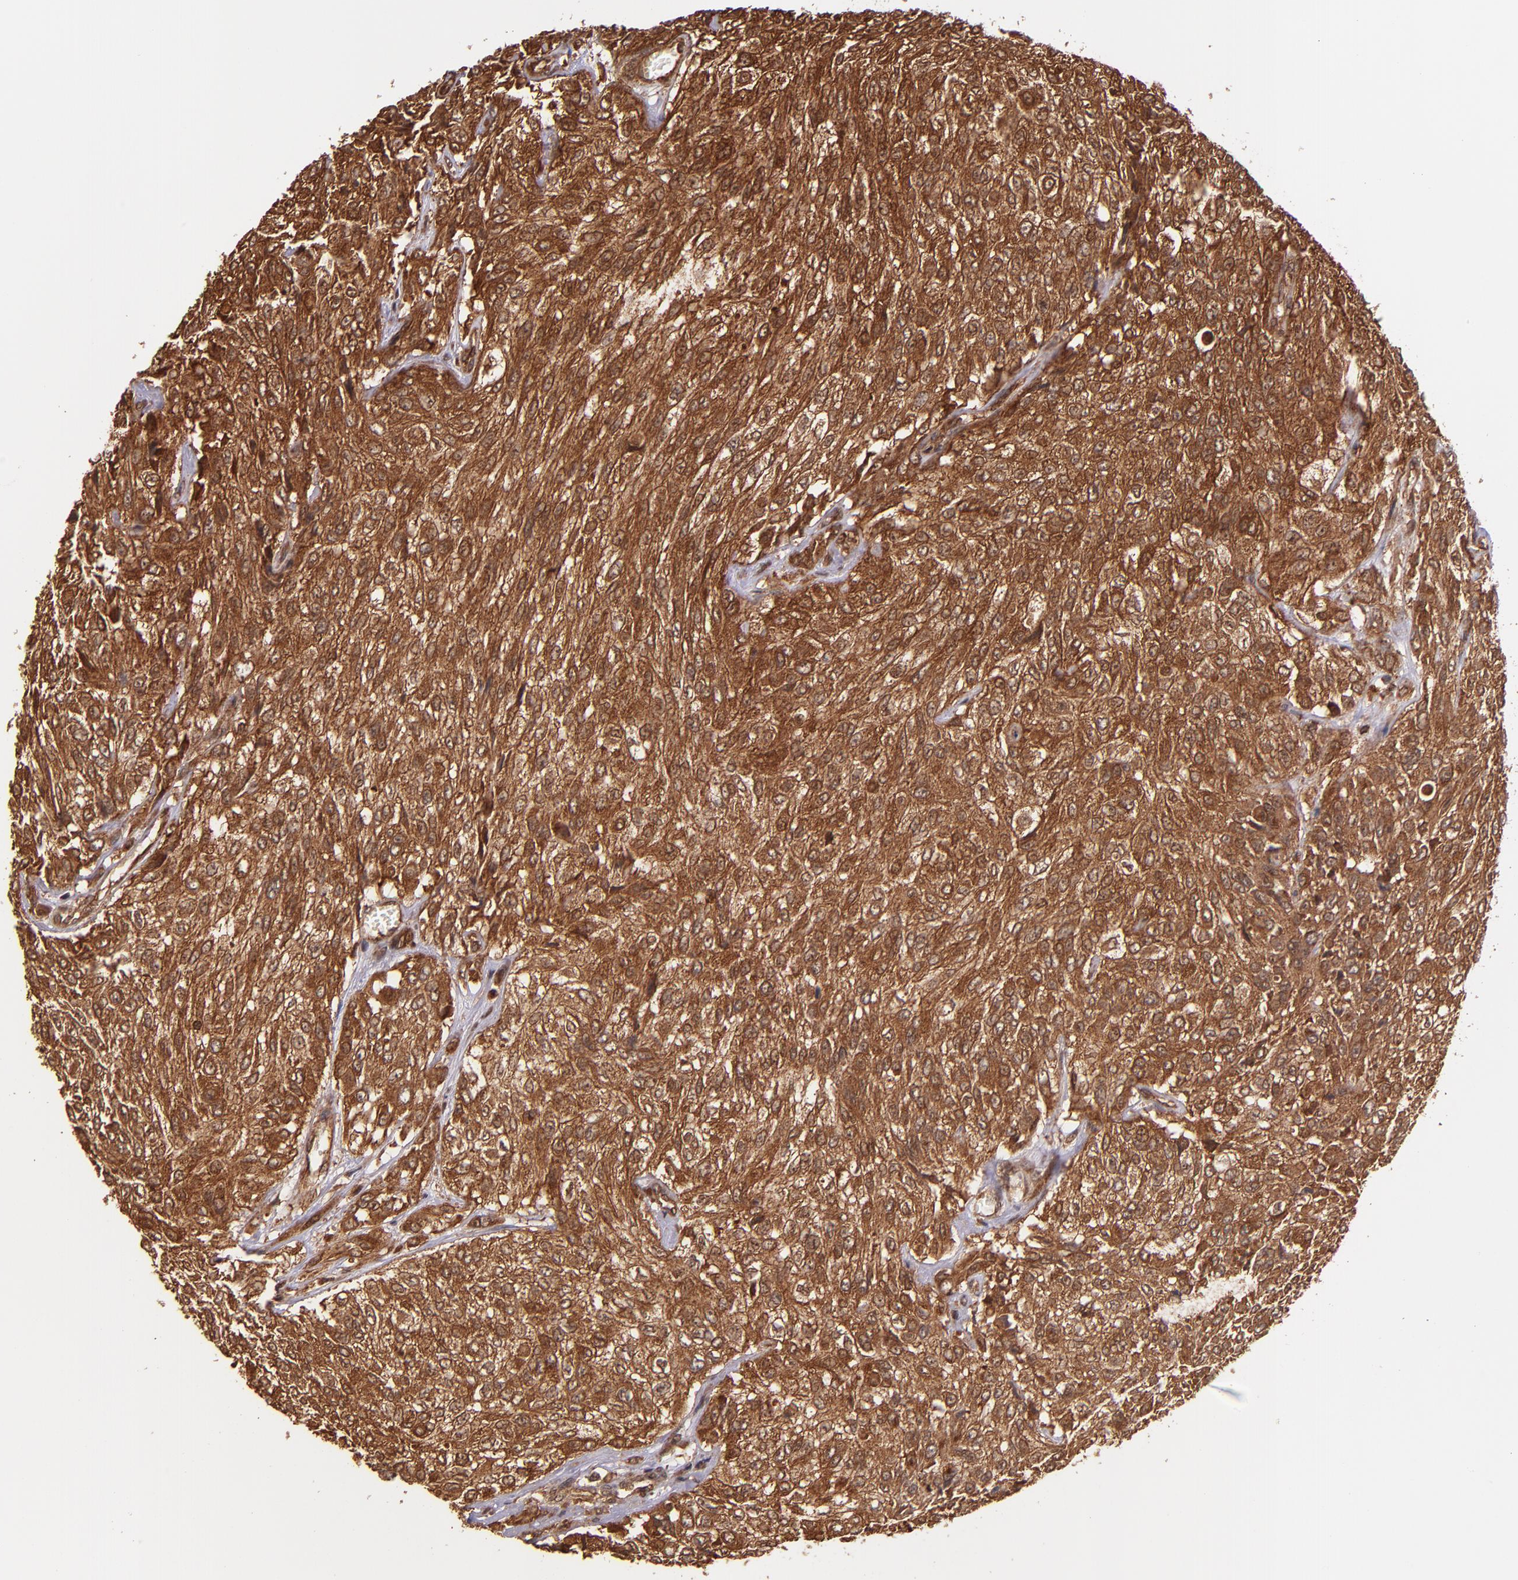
{"staining": {"intensity": "strong", "quantity": ">75%", "location": "cytoplasmic/membranous,nuclear"}, "tissue": "urothelial cancer", "cell_type": "Tumor cells", "image_type": "cancer", "snomed": [{"axis": "morphology", "description": "Urothelial carcinoma, High grade"}, {"axis": "topography", "description": "Urinary bladder"}], "caption": "IHC (DAB (3,3'-diaminobenzidine)) staining of human high-grade urothelial carcinoma reveals strong cytoplasmic/membranous and nuclear protein staining in about >75% of tumor cells.", "gene": "STX8", "patient": {"sex": "male", "age": 57}}